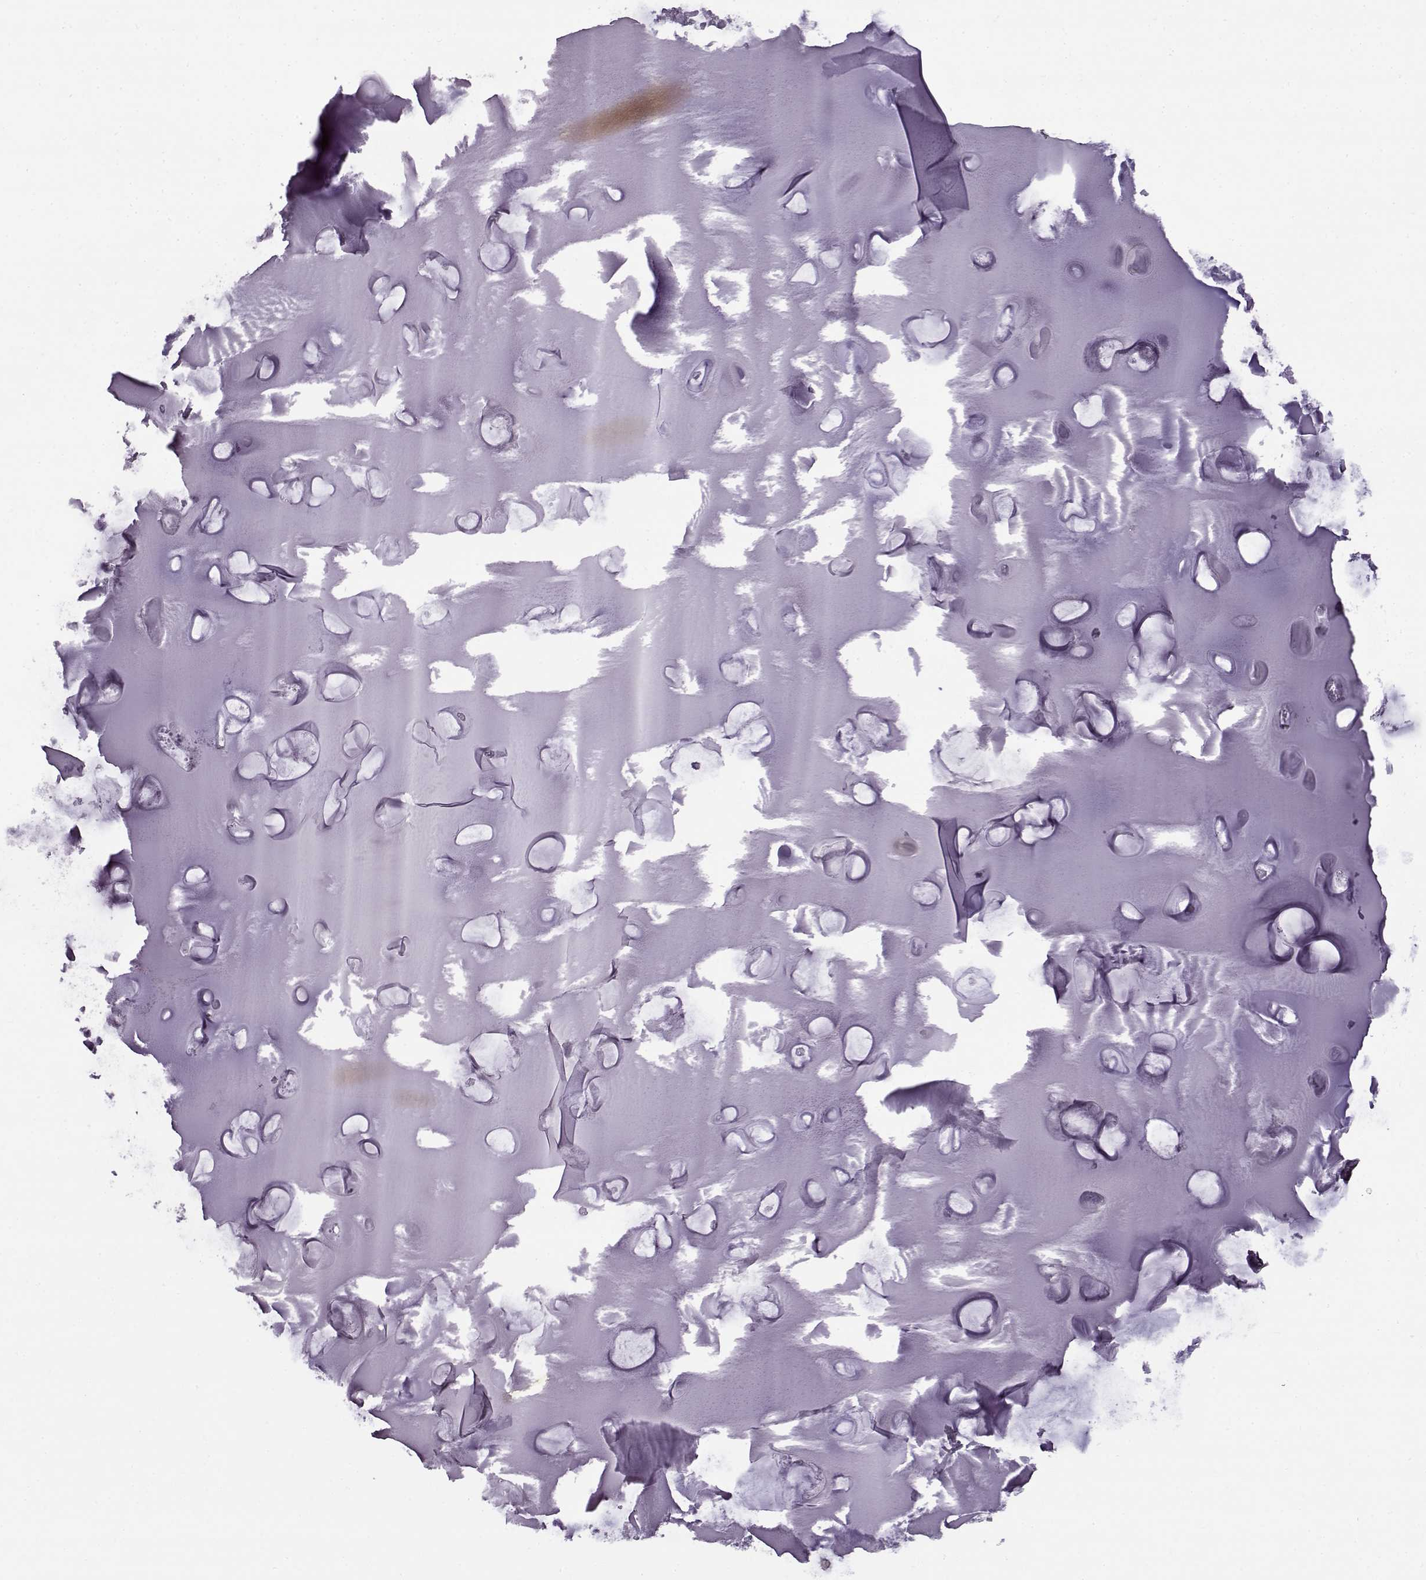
{"staining": {"intensity": "negative", "quantity": "none", "location": "none"}, "tissue": "soft tissue", "cell_type": "Chondrocytes", "image_type": "normal", "snomed": [{"axis": "morphology", "description": "Normal tissue, NOS"}, {"axis": "morphology", "description": "Squamous cell carcinoma, NOS"}, {"axis": "topography", "description": "Cartilage tissue"}, {"axis": "topography", "description": "Lung"}], "caption": "A high-resolution histopathology image shows IHC staining of unremarkable soft tissue, which shows no significant positivity in chondrocytes.", "gene": "MAIP1", "patient": {"sex": "male", "age": 66}}